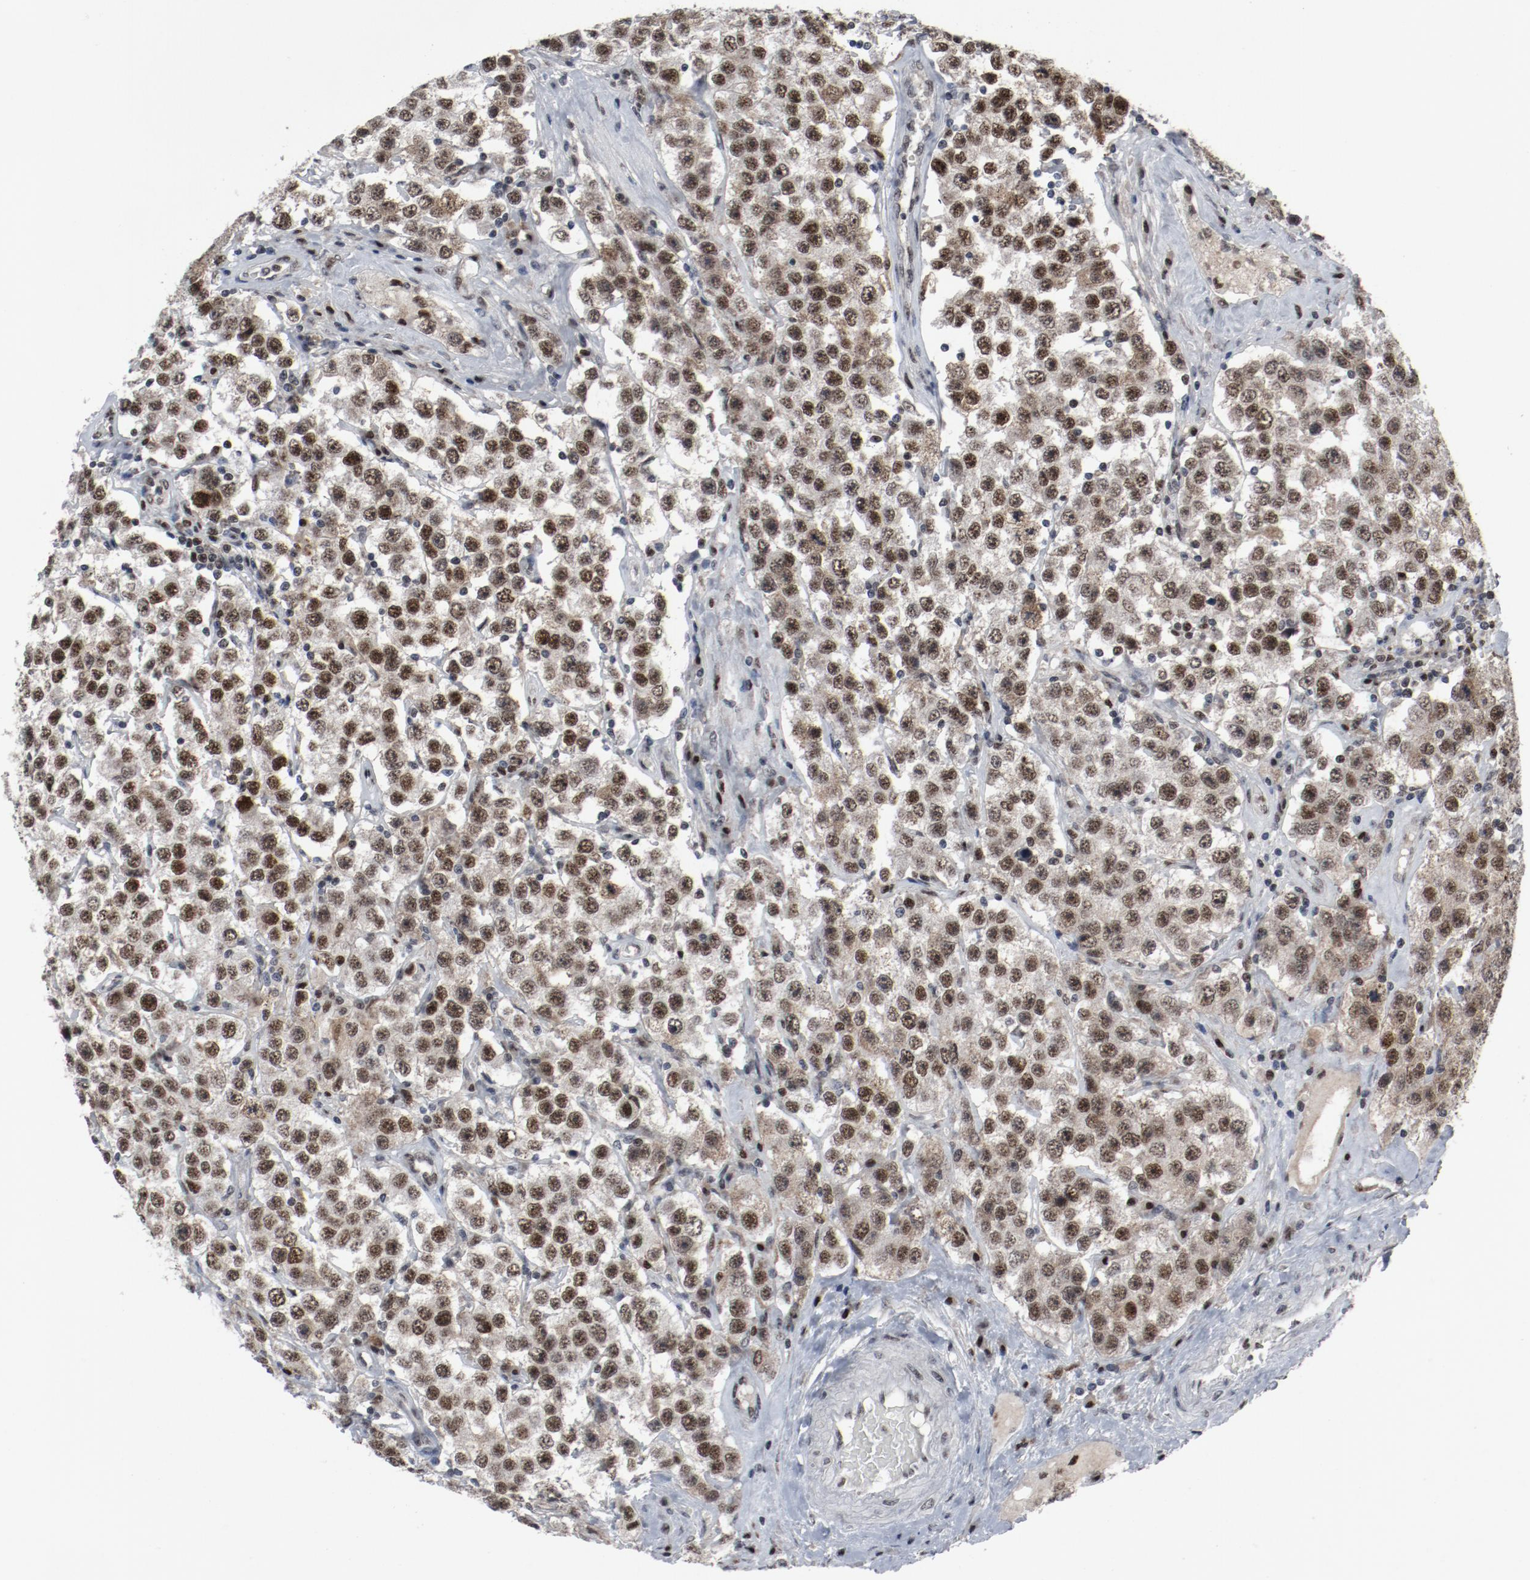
{"staining": {"intensity": "strong", "quantity": ">75%", "location": "cytoplasmic/membranous,nuclear"}, "tissue": "testis cancer", "cell_type": "Tumor cells", "image_type": "cancer", "snomed": [{"axis": "morphology", "description": "Seminoma, NOS"}, {"axis": "topography", "description": "Testis"}], "caption": "Protein staining exhibits strong cytoplasmic/membranous and nuclear staining in approximately >75% of tumor cells in seminoma (testis).", "gene": "JMJD6", "patient": {"sex": "male", "age": 52}}